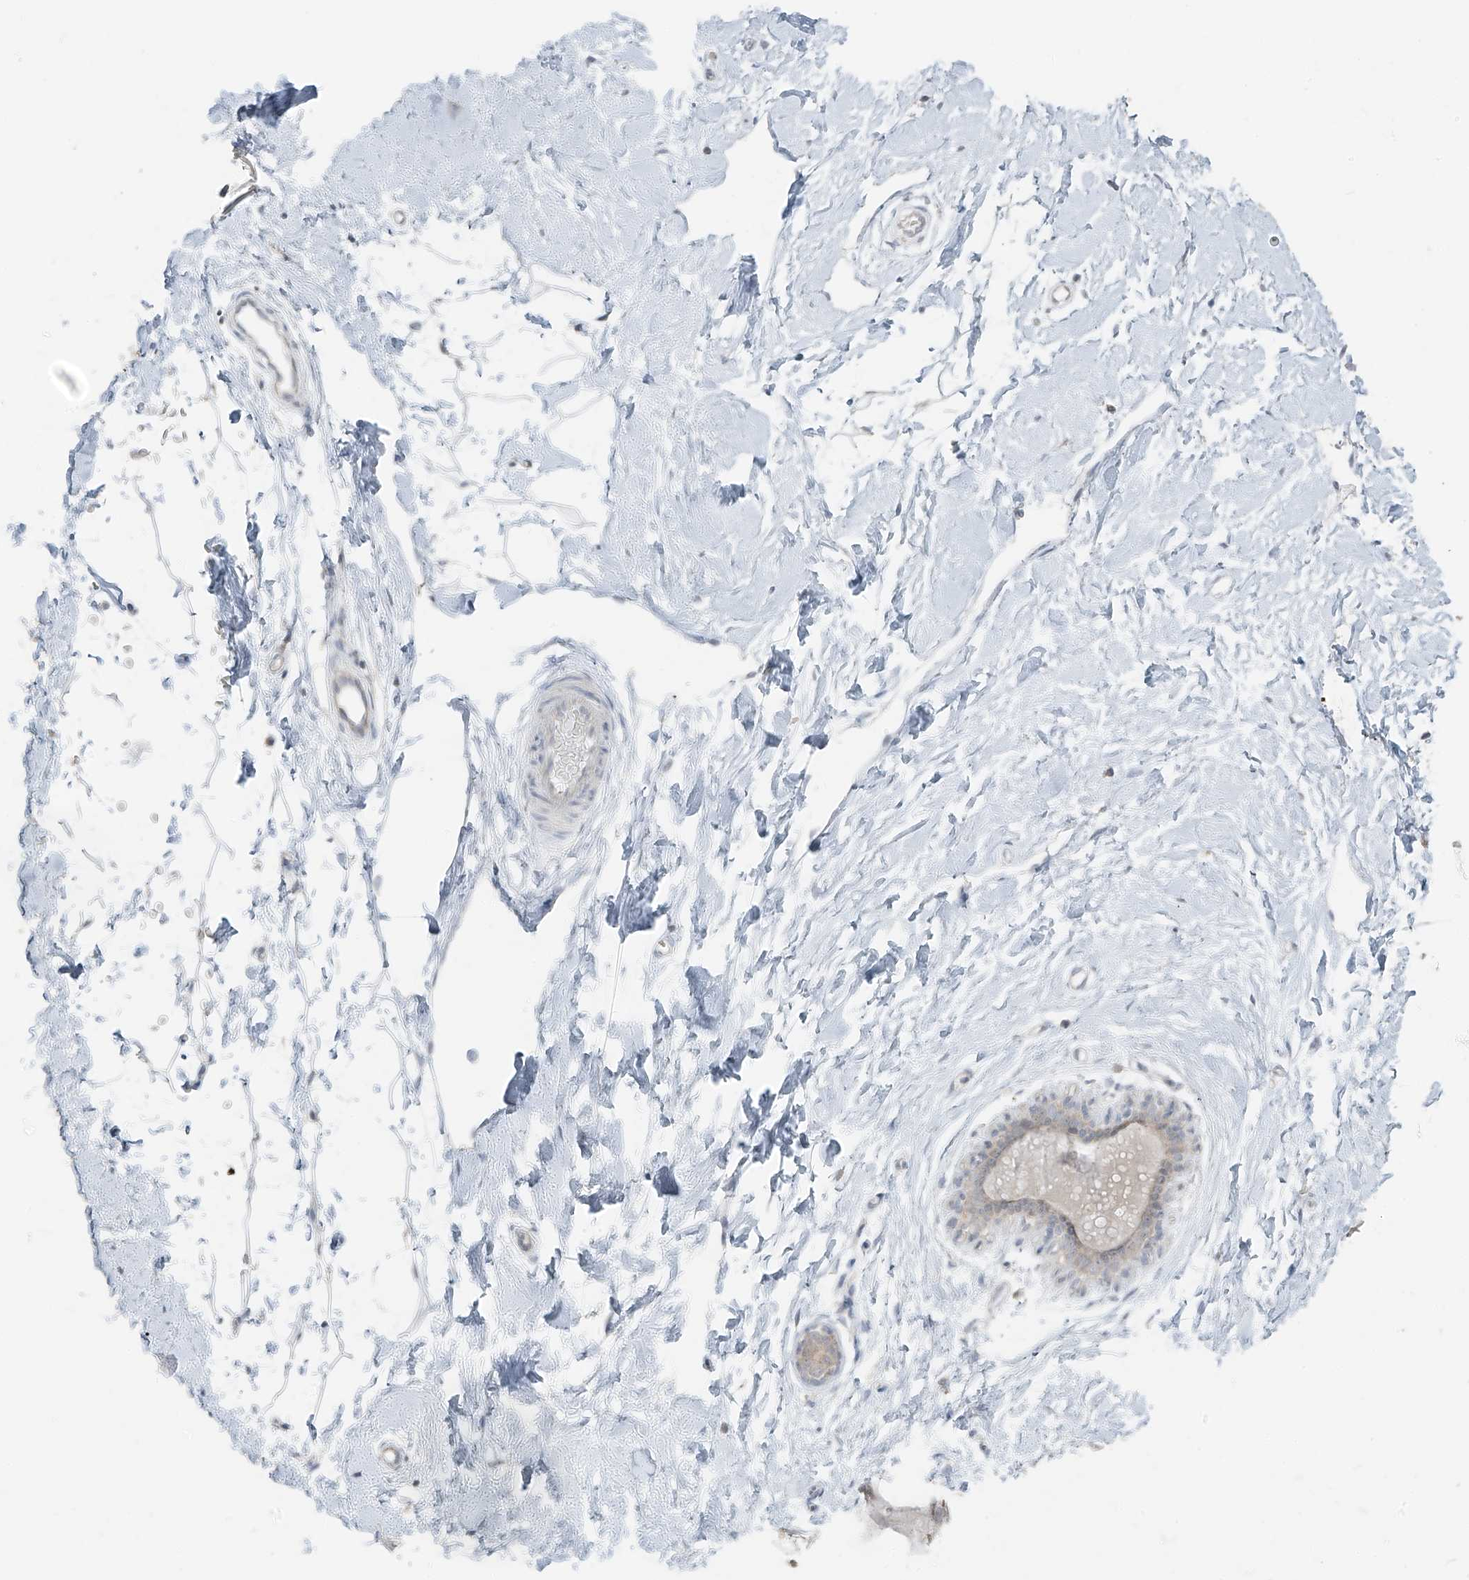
{"staining": {"intensity": "negative", "quantity": "none", "location": "none"}, "tissue": "adipose tissue", "cell_type": "Adipocytes", "image_type": "normal", "snomed": [{"axis": "morphology", "description": "Normal tissue, NOS"}, {"axis": "topography", "description": "Breast"}], "caption": "This histopathology image is of unremarkable adipose tissue stained with immunohistochemistry (IHC) to label a protein in brown with the nuclei are counter-stained blue. There is no staining in adipocytes. (Immunohistochemistry (ihc), brightfield microscopy, high magnification).", "gene": "PRDM6", "patient": {"sex": "female", "age": 23}}